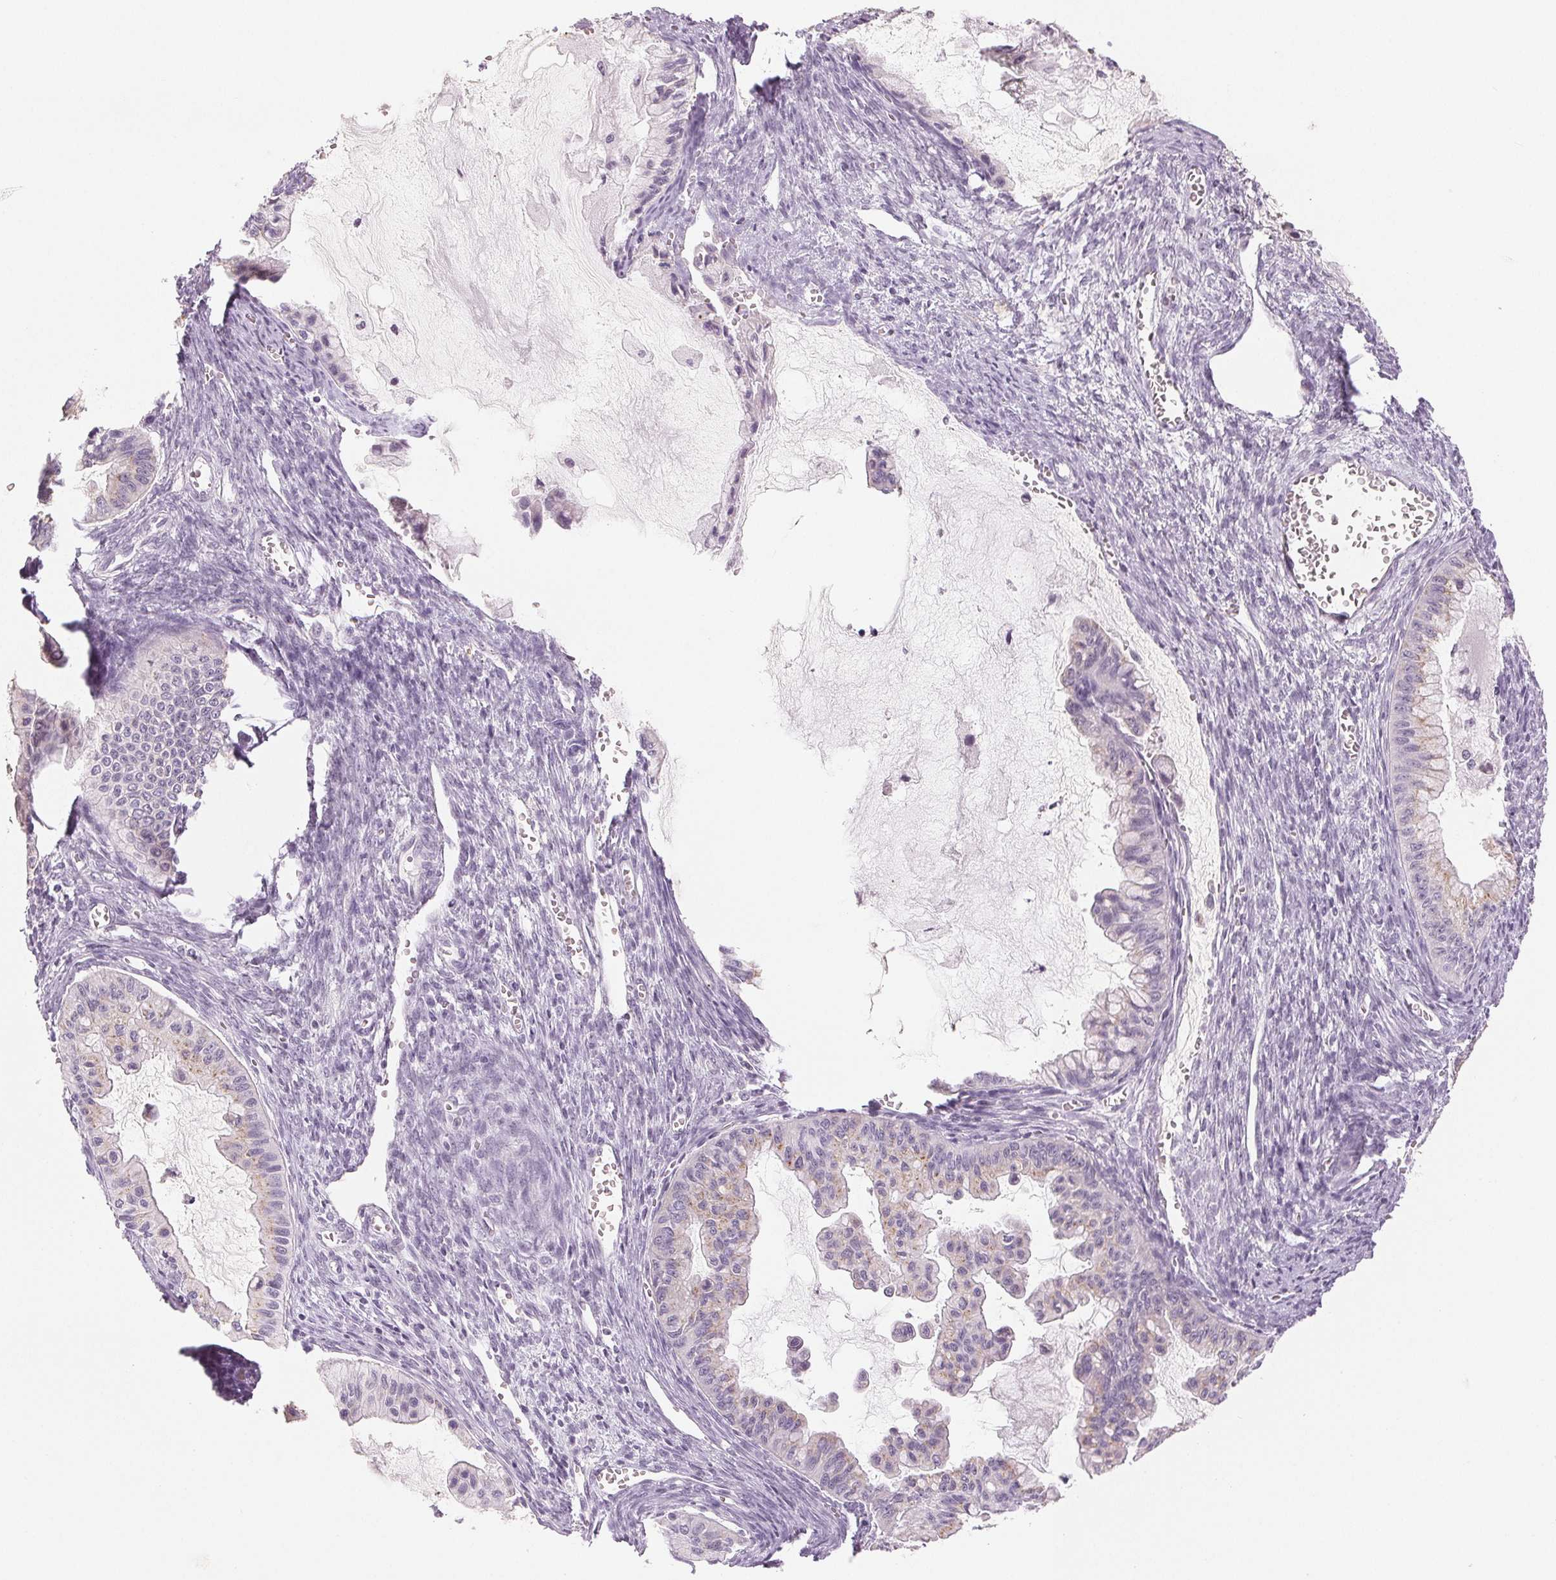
{"staining": {"intensity": "negative", "quantity": "none", "location": "none"}, "tissue": "ovarian cancer", "cell_type": "Tumor cells", "image_type": "cancer", "snomed": [{"axis": "morphology", "description": "Cystadenocarcinoma, mucinous, NOS"}, {"axis": "topography", "description": "Ovary"}], "caption": "Human mucinous cystadenocarcinoma (ovarian) stained for a protein using immunohistochemistry displays no expression in tumor cells.", "gene": "EHHADH", "patient": {"sex": "female", "age": 72}}